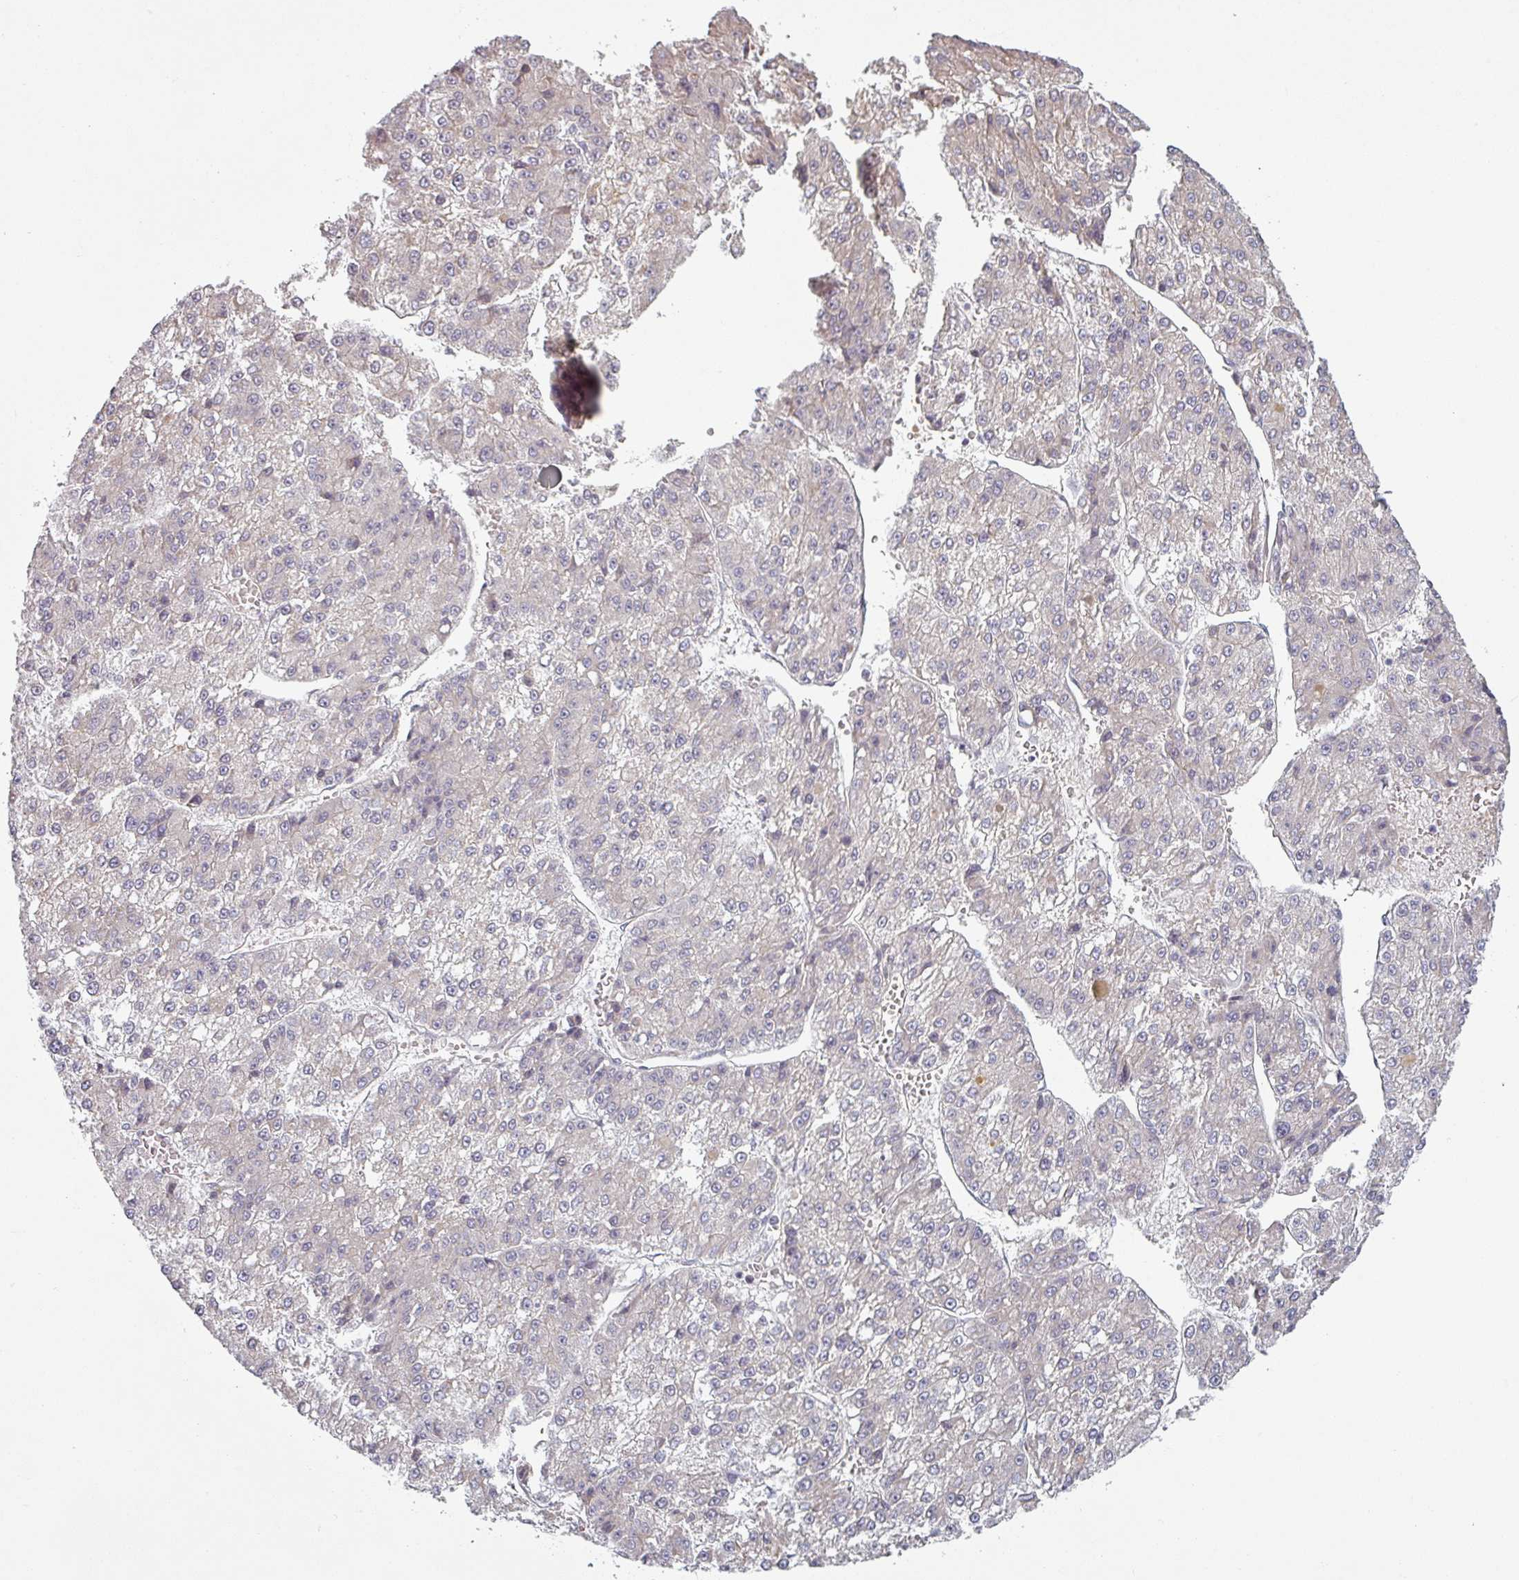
{"staining": {"intensity": "negative", "quantity": "none", "location": "none"}, "tissue": "liver cancer", "cell_type": "Tumor cells", "image_type": "cancer", "snomed": [{"axis": "morphology", "description": "Carcinoma, Hepatocellular, NOS"}, {"axis": "topography", "description": "Liver"}], "caption": "Immunohistochemical staining of human hepatocellular carcinoma (liver) demonstrates no significant expression in tumor cells. (DAB immunohistochemistry (IHC) visualized using brightfield microscopy, high magnification).", "gene": "PLEKHJ1", "patient": {"sex": "female", "age": 73}}